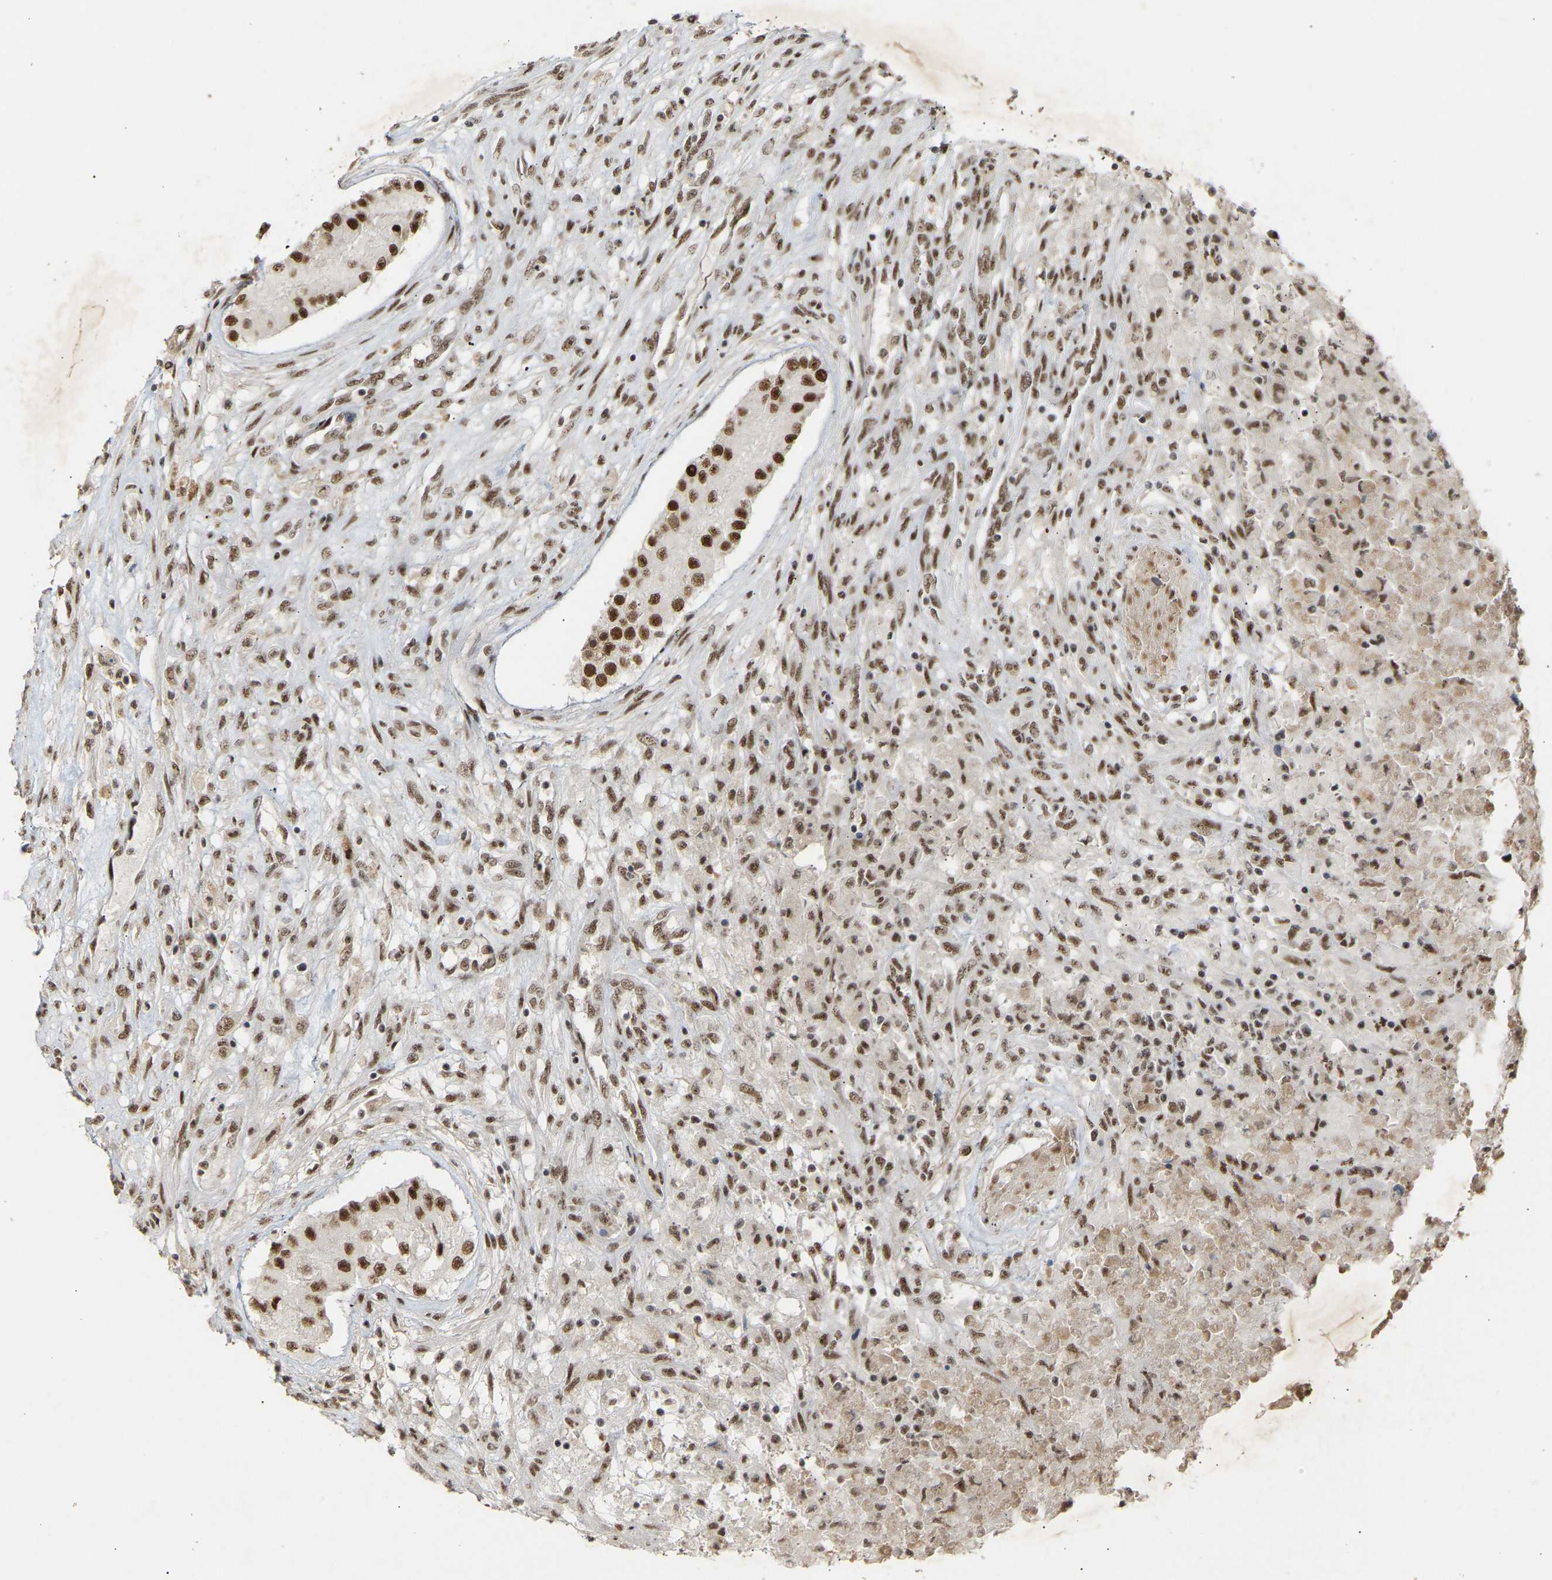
{"staining": {"intensity": "moderate", "quantity": ">75%", "location": "nuclear"}, "tissue": "testis cancer", "cell_type": "Tumor cells", "image_type": "cancer", "snomed": [{"axis": "morphology", "description": "Carcinoma, Embryonal, NOS"}, {"axis": "topography", "description": "Testis"}], "caption": "A brown stain highlights moderate nuclear expression of a protein in testis cancer (embryonal carcinoma) tumor cells.", "gene": "NELFB", "patient": {"sex": "male", "age": 25}}